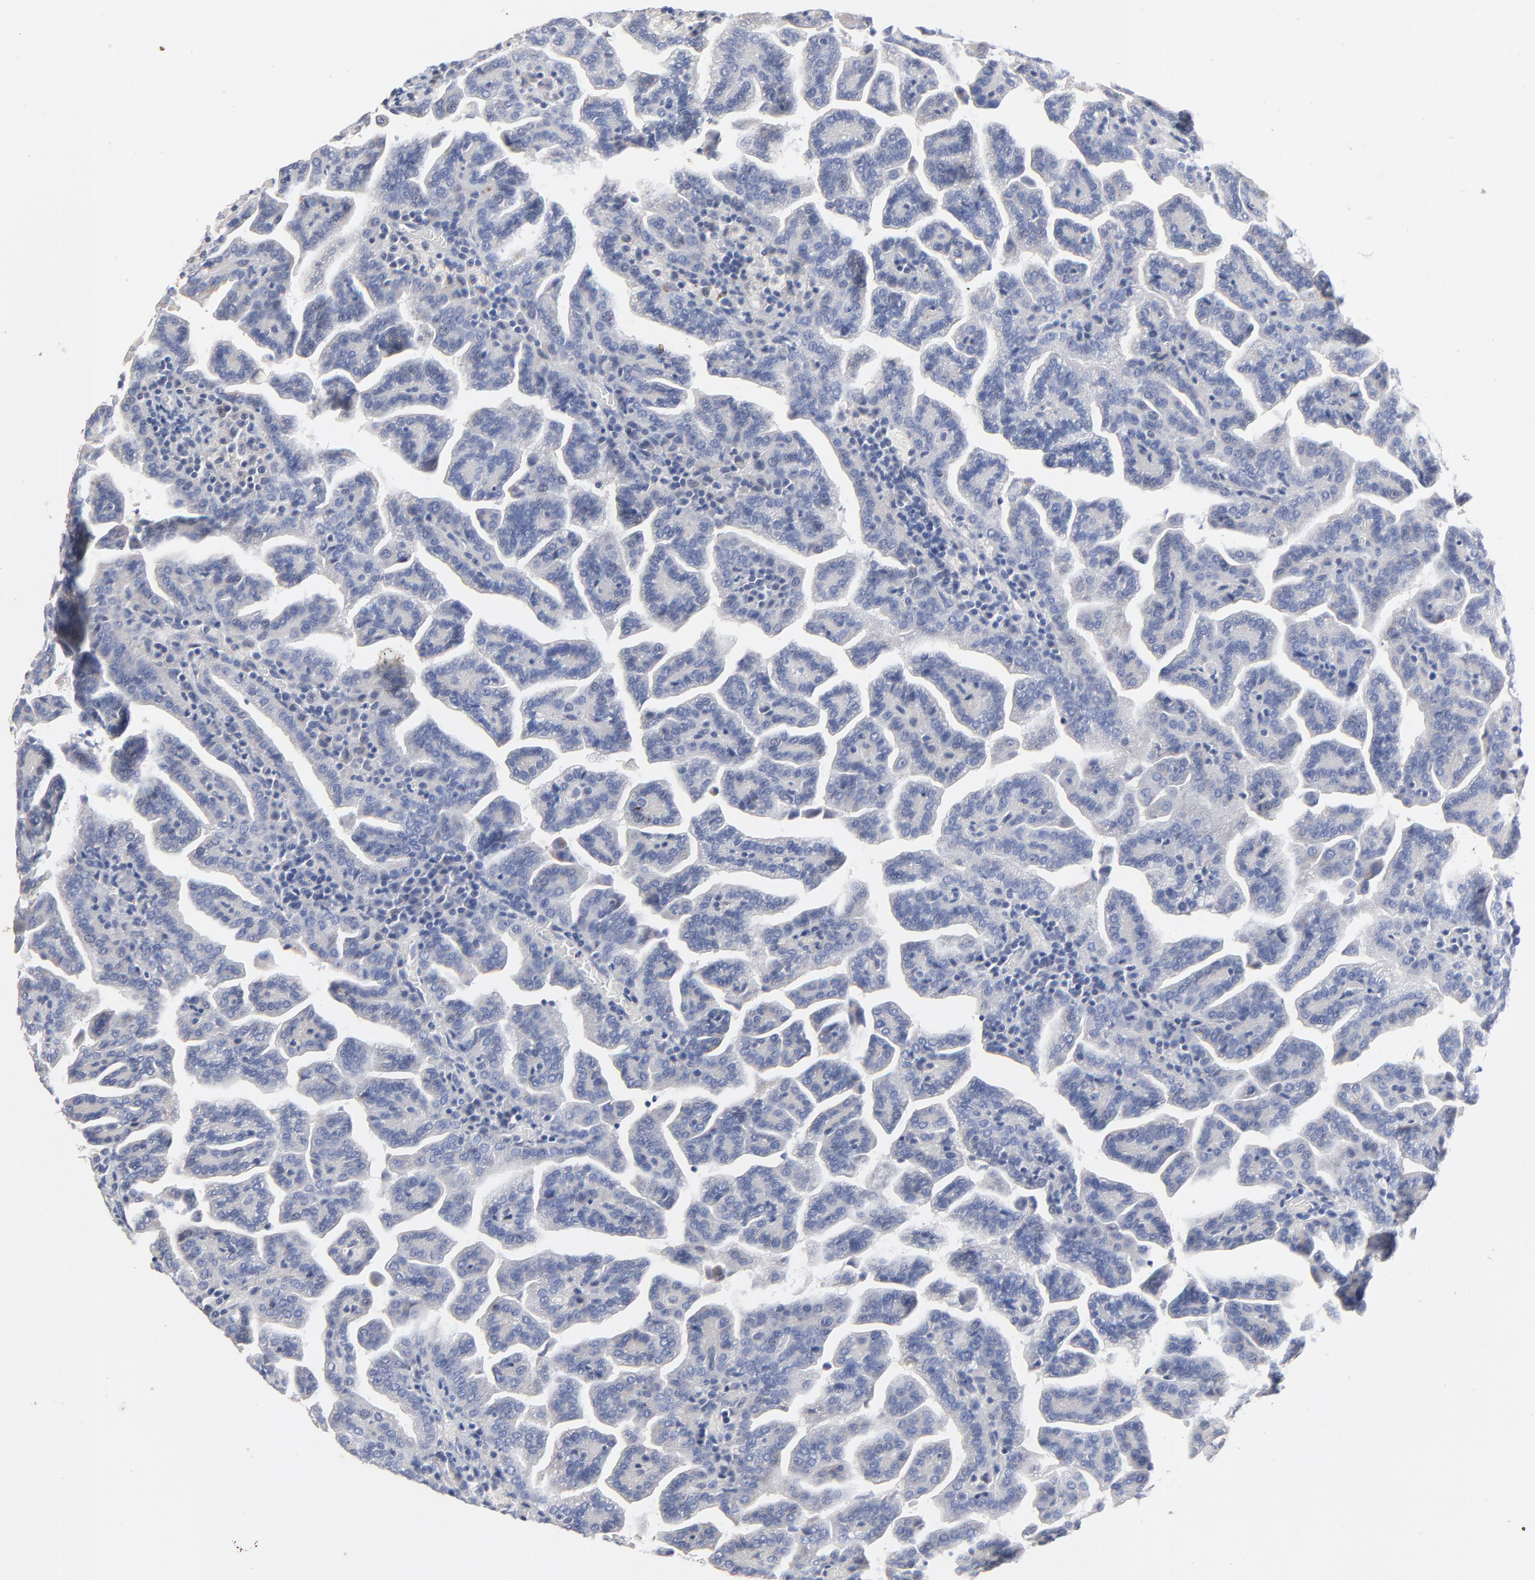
{"staining": {"intensity": "negative", "quantity": "none", "location": "none"}, "tissue": "renal cancer", "cell_type": "Tumor cells", "image_type": "cancer", "snomed": [{"axis": "morphology", "description": "Adenocarcinoma, NOS"}, {"axis": "topography", "description": "Kidney"}], "caption": "A high-resolution image shows IHC staining of renal cancer (adenocarcinoma), which shows no significant expression in tumor cells.", "gene": "AADAC", "patient": {"sex": "male", "age": 61}}